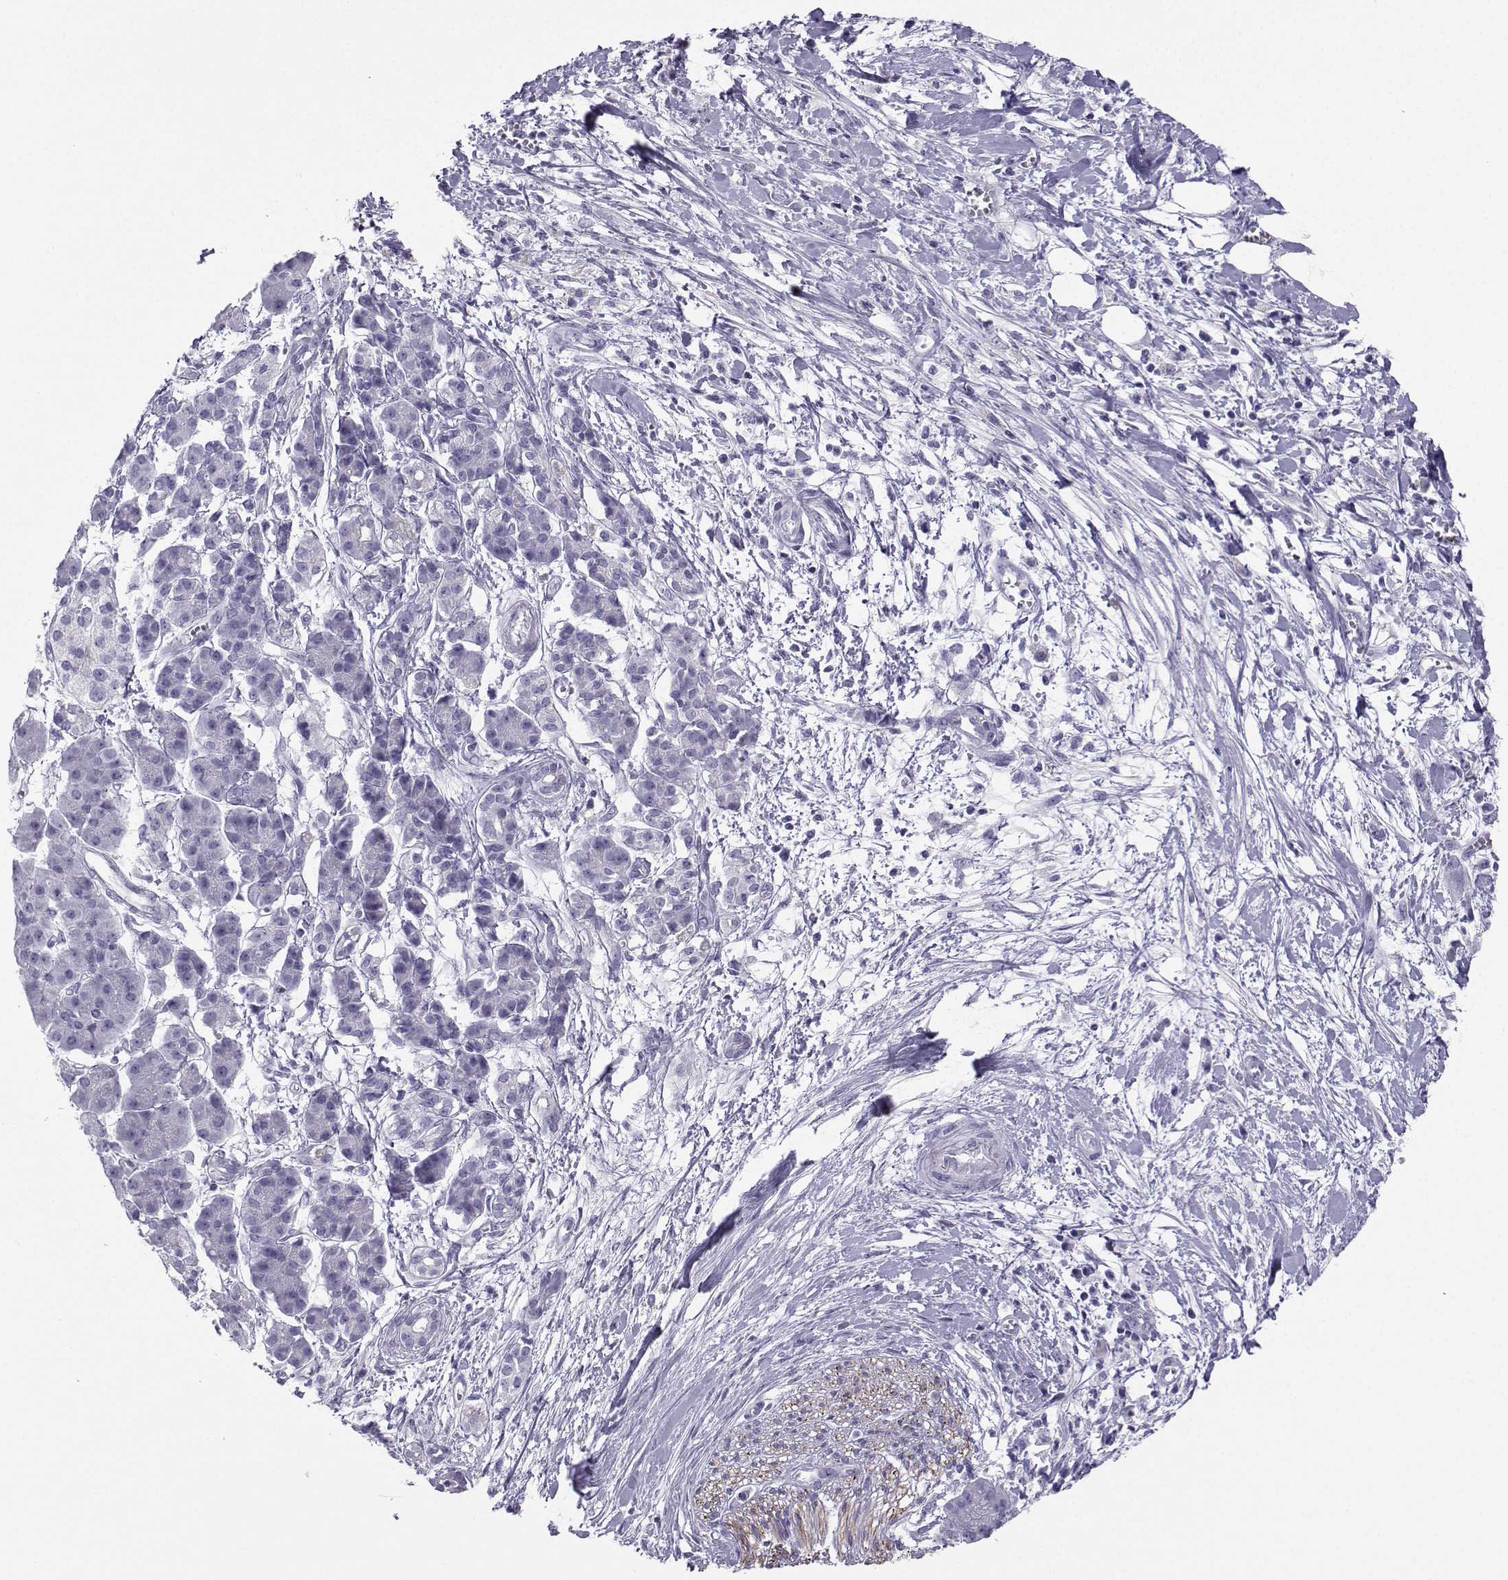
{"staining": {"intensity": "negative", "quantity": "none", "location": "none"}, "tissue": "pancreatic cancer", "cell_type": "Tumor cells", "image_type": "cancer", "snomed": [{"axis": "morphology", "description": "Normal tissue, NOS"}, {"axis": "morphology", "description": "Adenocarcinoma, NOS"}, {"axis": "topography", "description": "Lymph node"}, {"axis": "topography", "description": "Pancreas"}], "caption": "There is no significant positivity in tumor cells of pancreatic cancer.", "gene": "NEFL", "patient": {"sex": "female", "age": 58}}